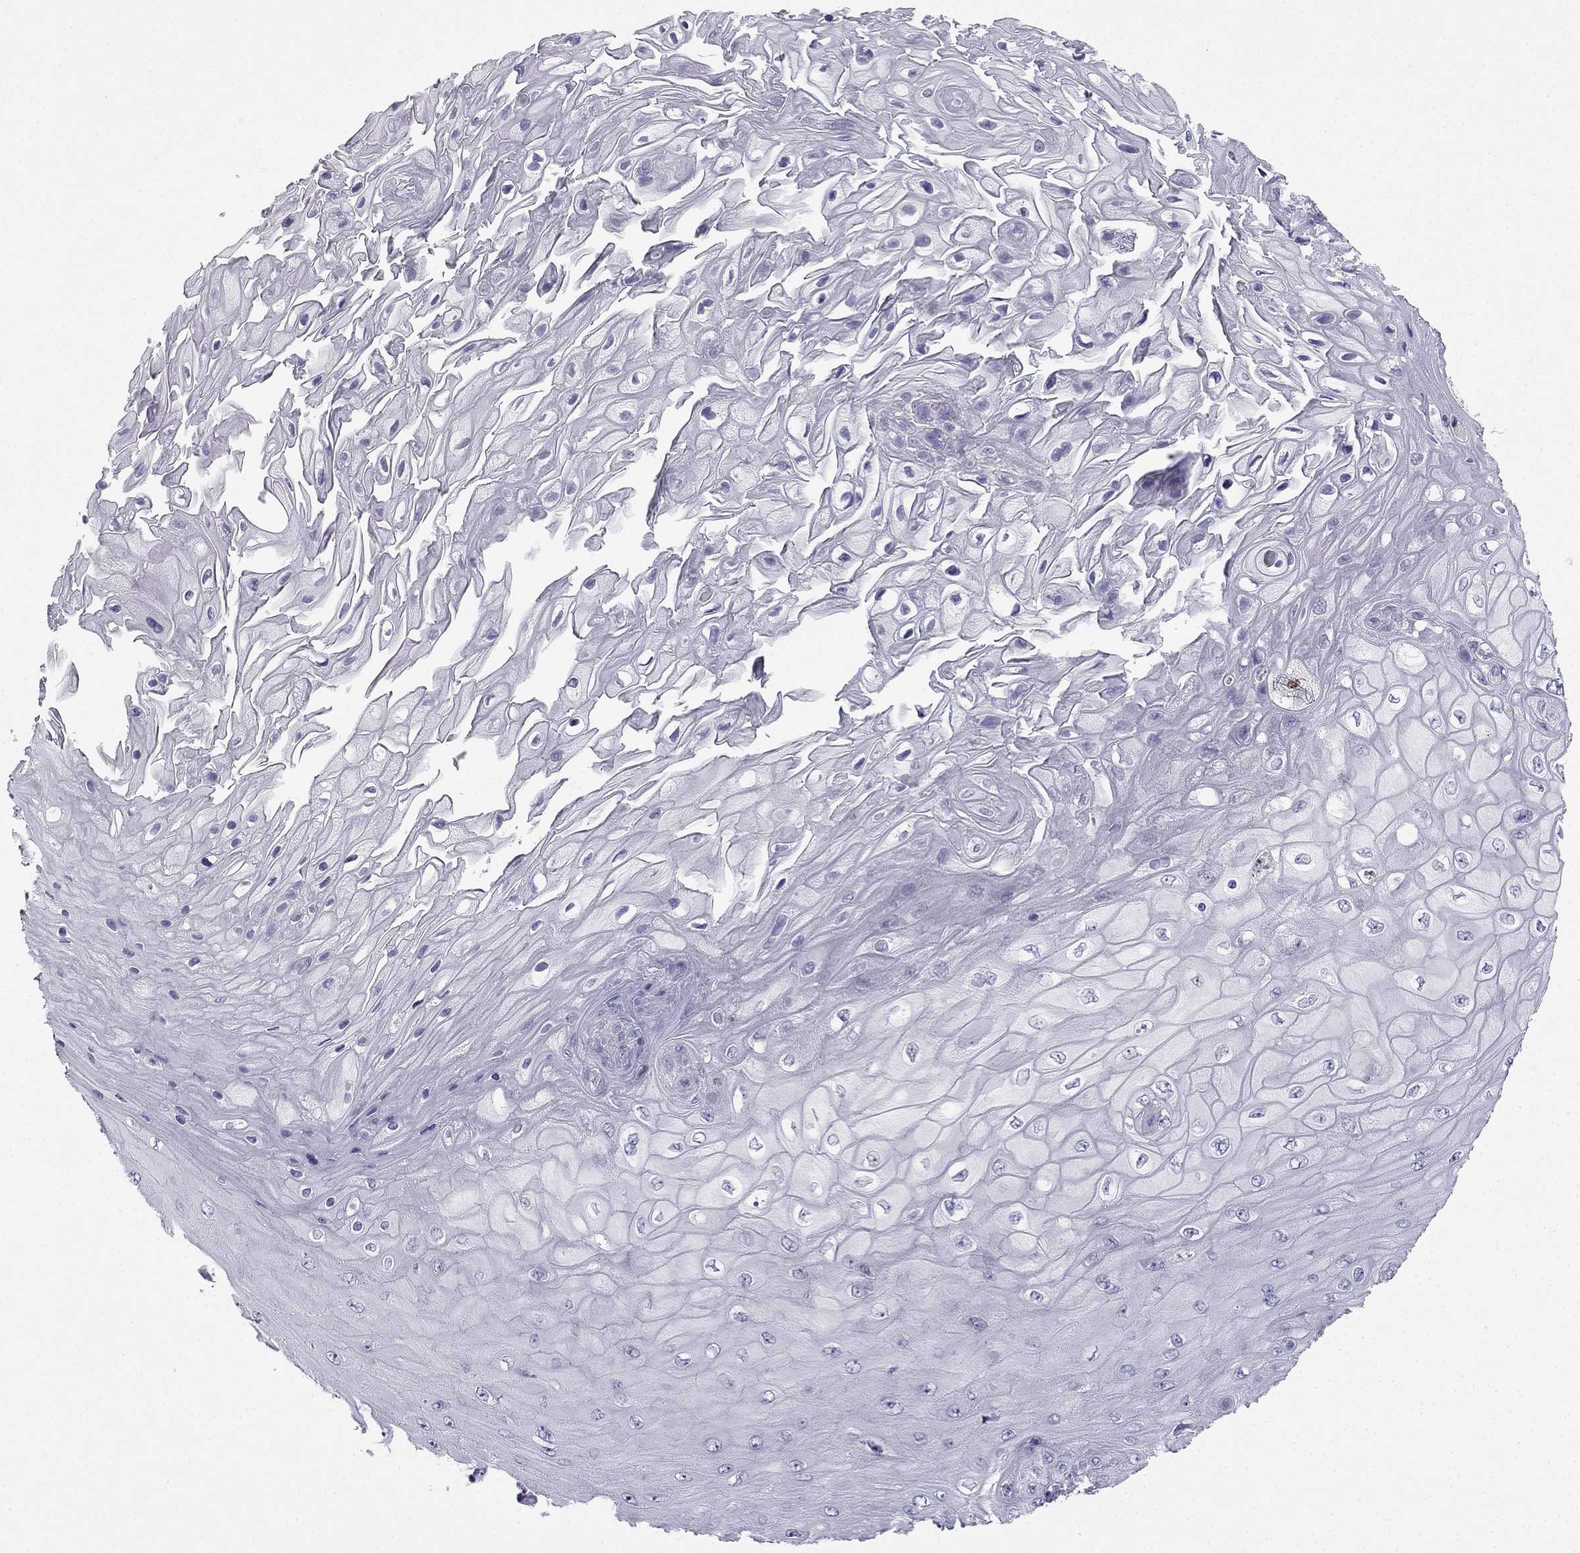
{"staining": {"intensity": "negative", "quantity": "none", "location": "none"}, "tissue": "skin cancer", "cell_type": "Tumor cells", "image_type": "cancer", "snomed": [{"axis": "morphology", "description": "Squamous cell carcinoma, NOS"}, {"axis": "topography", "description": "Skin"}], "caption": "IHC histopathology image of neoplastic tissue: human squamous cell carcinoma (skin) stained with DAB (3,3'-diaminobenzidine) displays no significant protein staining in tumor cells. (DAB (3,3'-diaminobenzidine) immunohistochemistry visualized using brightfield microscopy, high magnification).", "gene": "C16orf89", "patient": {"sex": "male", "age": 62}}